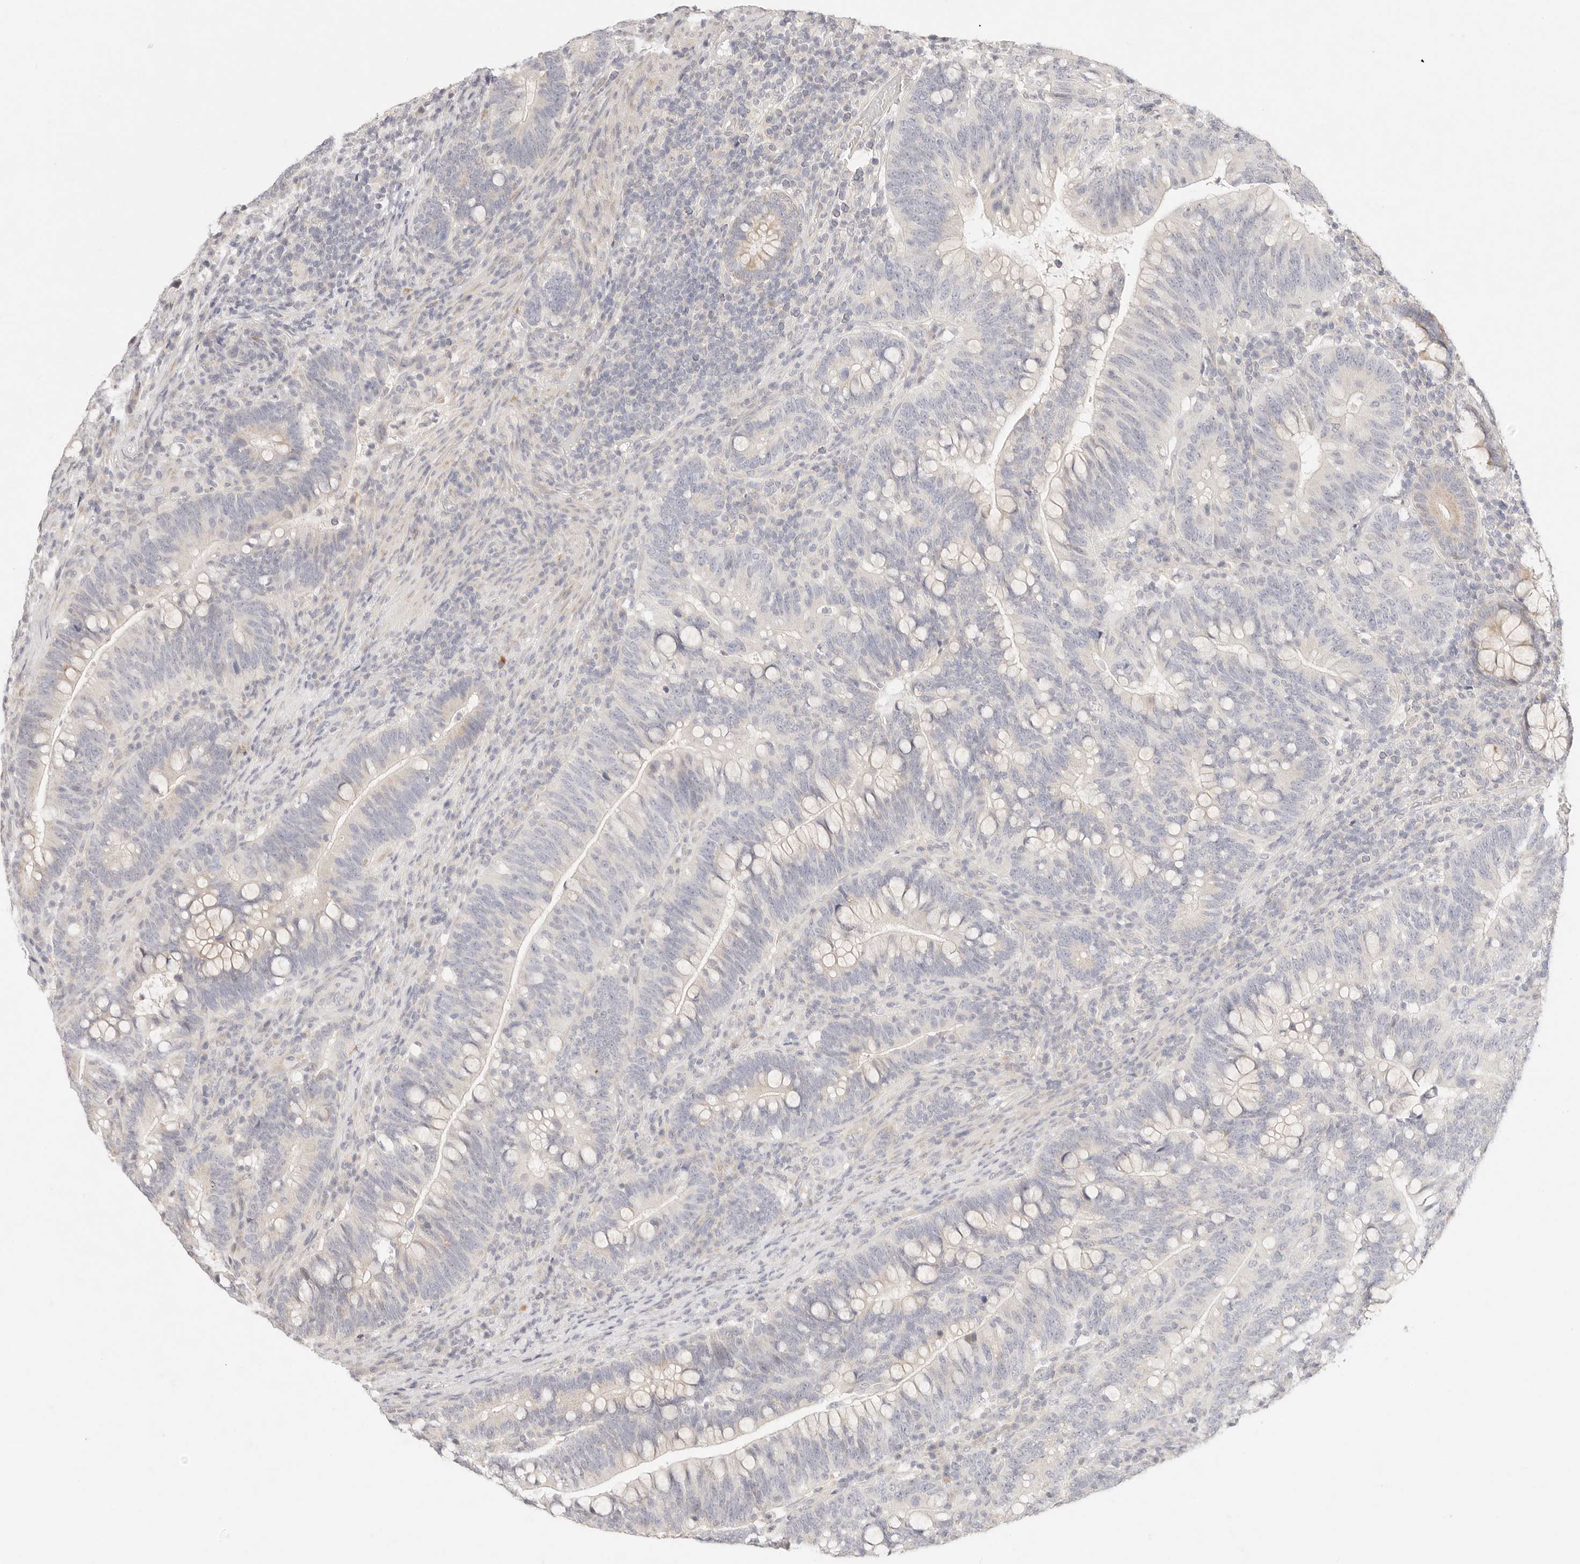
{"staining": {"intensity": "weak", "quantity": "<25%", "location": "cytoplasmic/membranous"}, "tissue": "colorectal cancer", "cell_type": "Tumor cells", "image_type": "cancer", "snomed": [{"axis": "morphology", "description": "Adenocarcinoma, NOS"}, {"axis": "topography", "description": "Colon"}], "caption": "The immunohistochemistry (IHC) micrograph has no significant expression in tumor cells of colorectal cancer (adenocarcinoma) tissue.", "gene": "GPR156", "patient": {"sex": "female", "age": 66}}